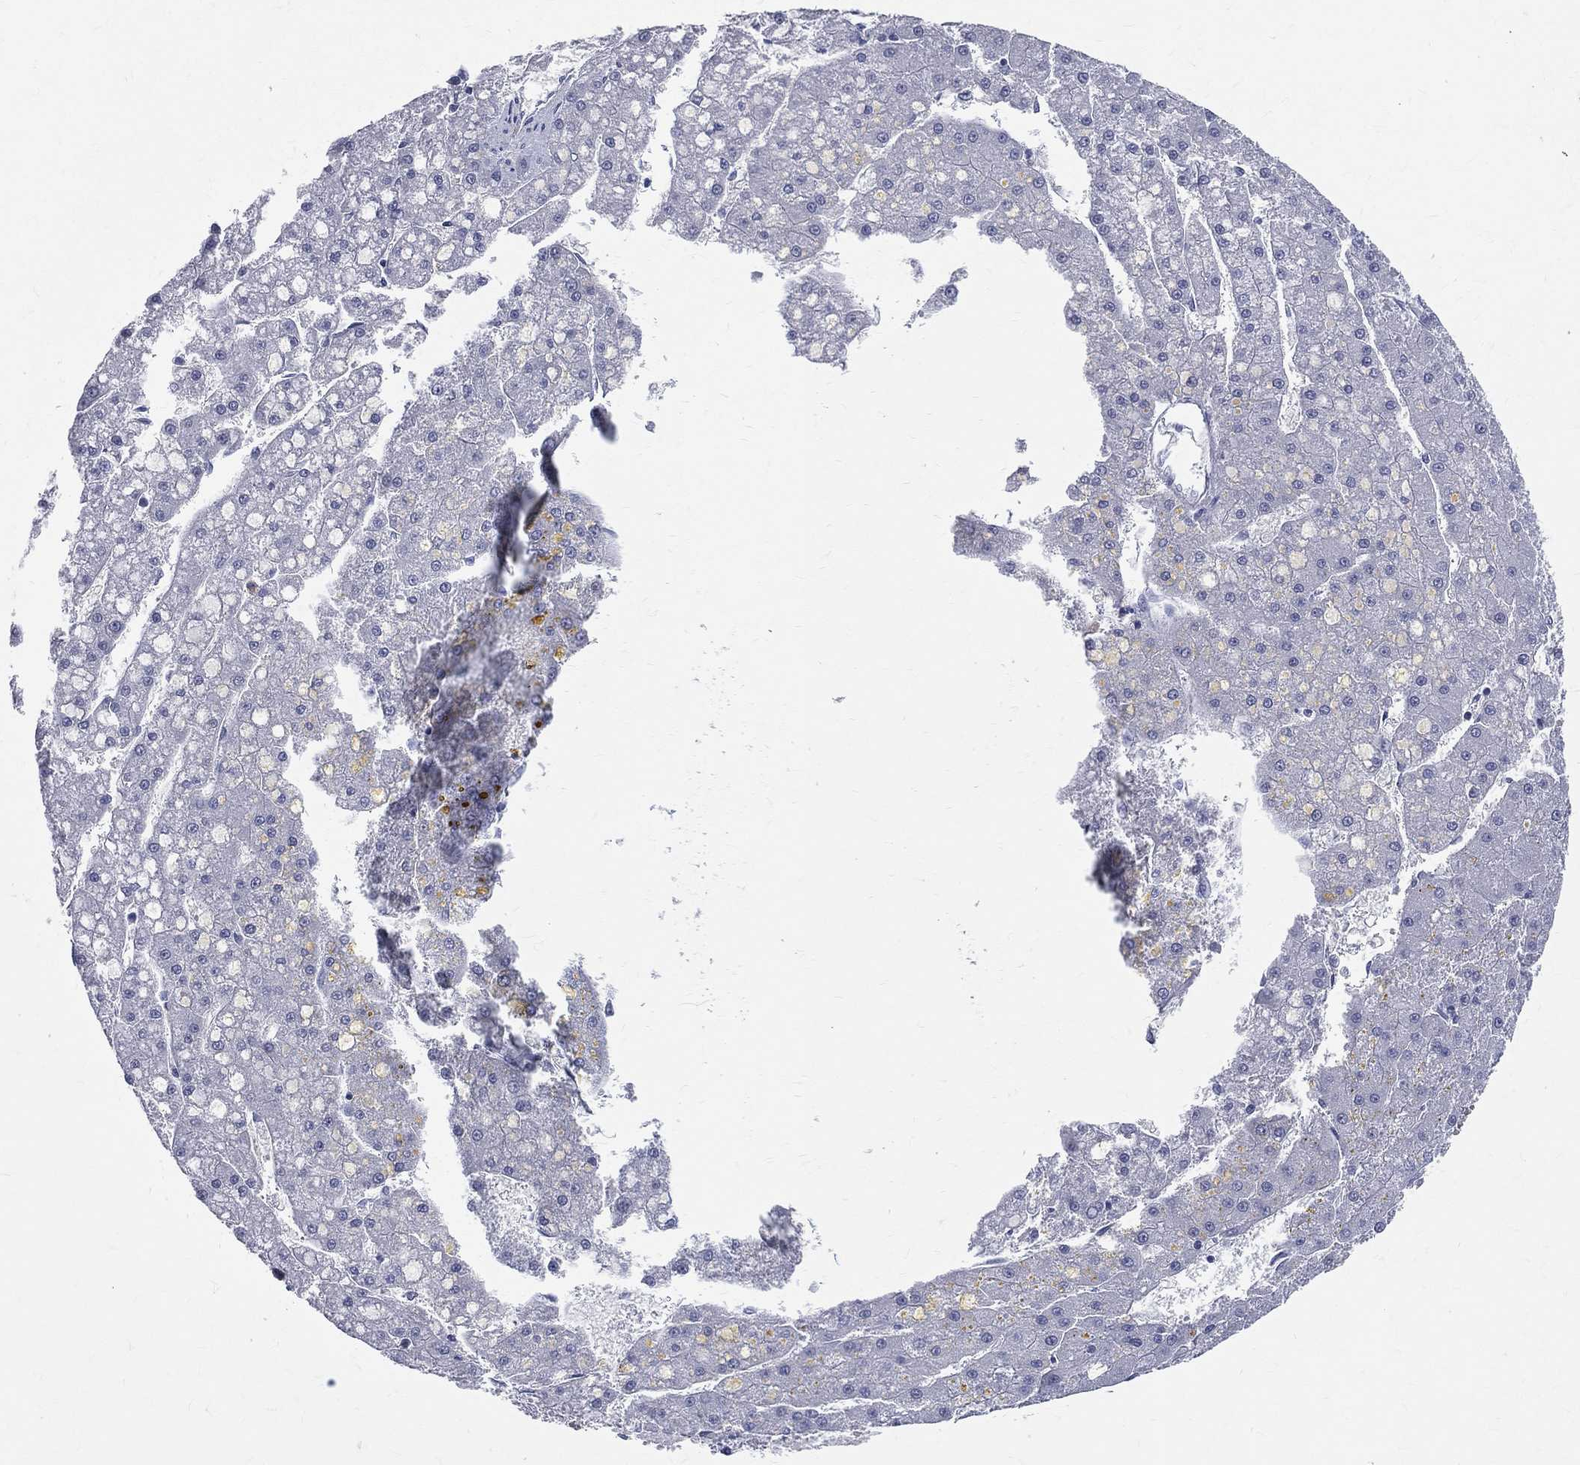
{"staining": {"intensity": "negative", "quantity": "none", "location": "none"}, "tissue": "liver cancer", "cell_type": "Tumor cells", "image_type": "cancer", "snomed": [{"axis": "morphology", "description": "Carcinoma, Hepatocellular, NOS"}, {"axis": "topography", "description": "Liver"}], "caption": "Liver cancer (hepatocellular carcinoma) was stained to show a protein in brown. There is no significant staining in tumor cells.", "gene": "DLG4", "patient": {"sex": "male", "age": 67}}